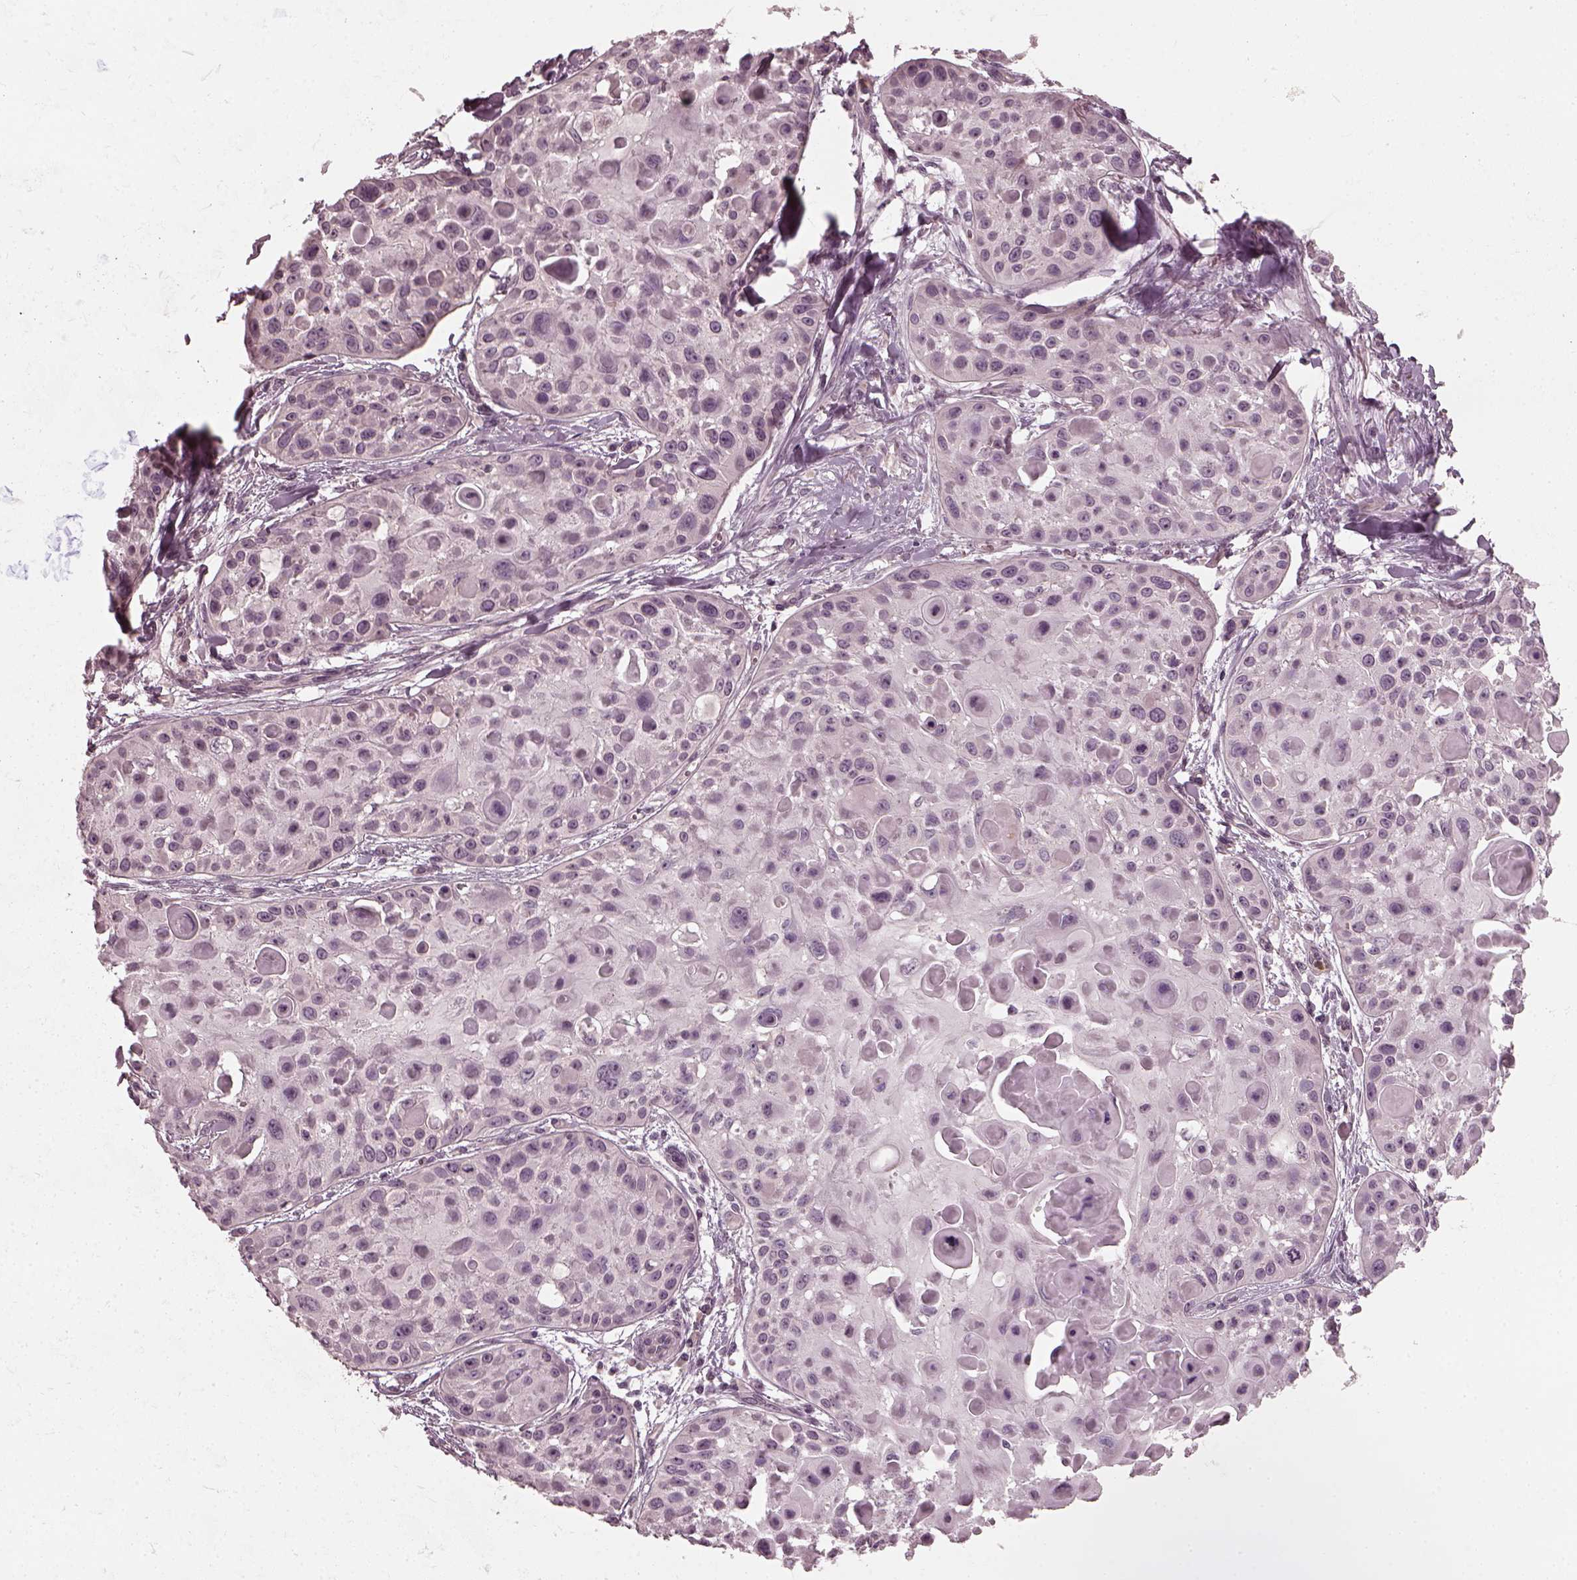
{"staining": {"intensity": "negative", "quantity": "none", "location": "none"}, "tissue": "skin cancer", "cell_type": "Tumor cells", "image_type": "cancer", "snomed": [{"axis": "morphology", "description": "Squamous cell carcinoma, NOS"}, {"axis": "topography", "description": "Skin"}, {"axis": "topography", "description": "Anal"}], "caption": "A photomicrograph of skin squamous cell carcinoma stained for a protein demonstrates no brown staining in tumor cells. (Brightfield microscopy of DAB (3,3'-diaminobenzidine) immunohistochemistry at high magnification).", "gene": "CHIT1", "patient": {"sex": "female", "age": 75}}